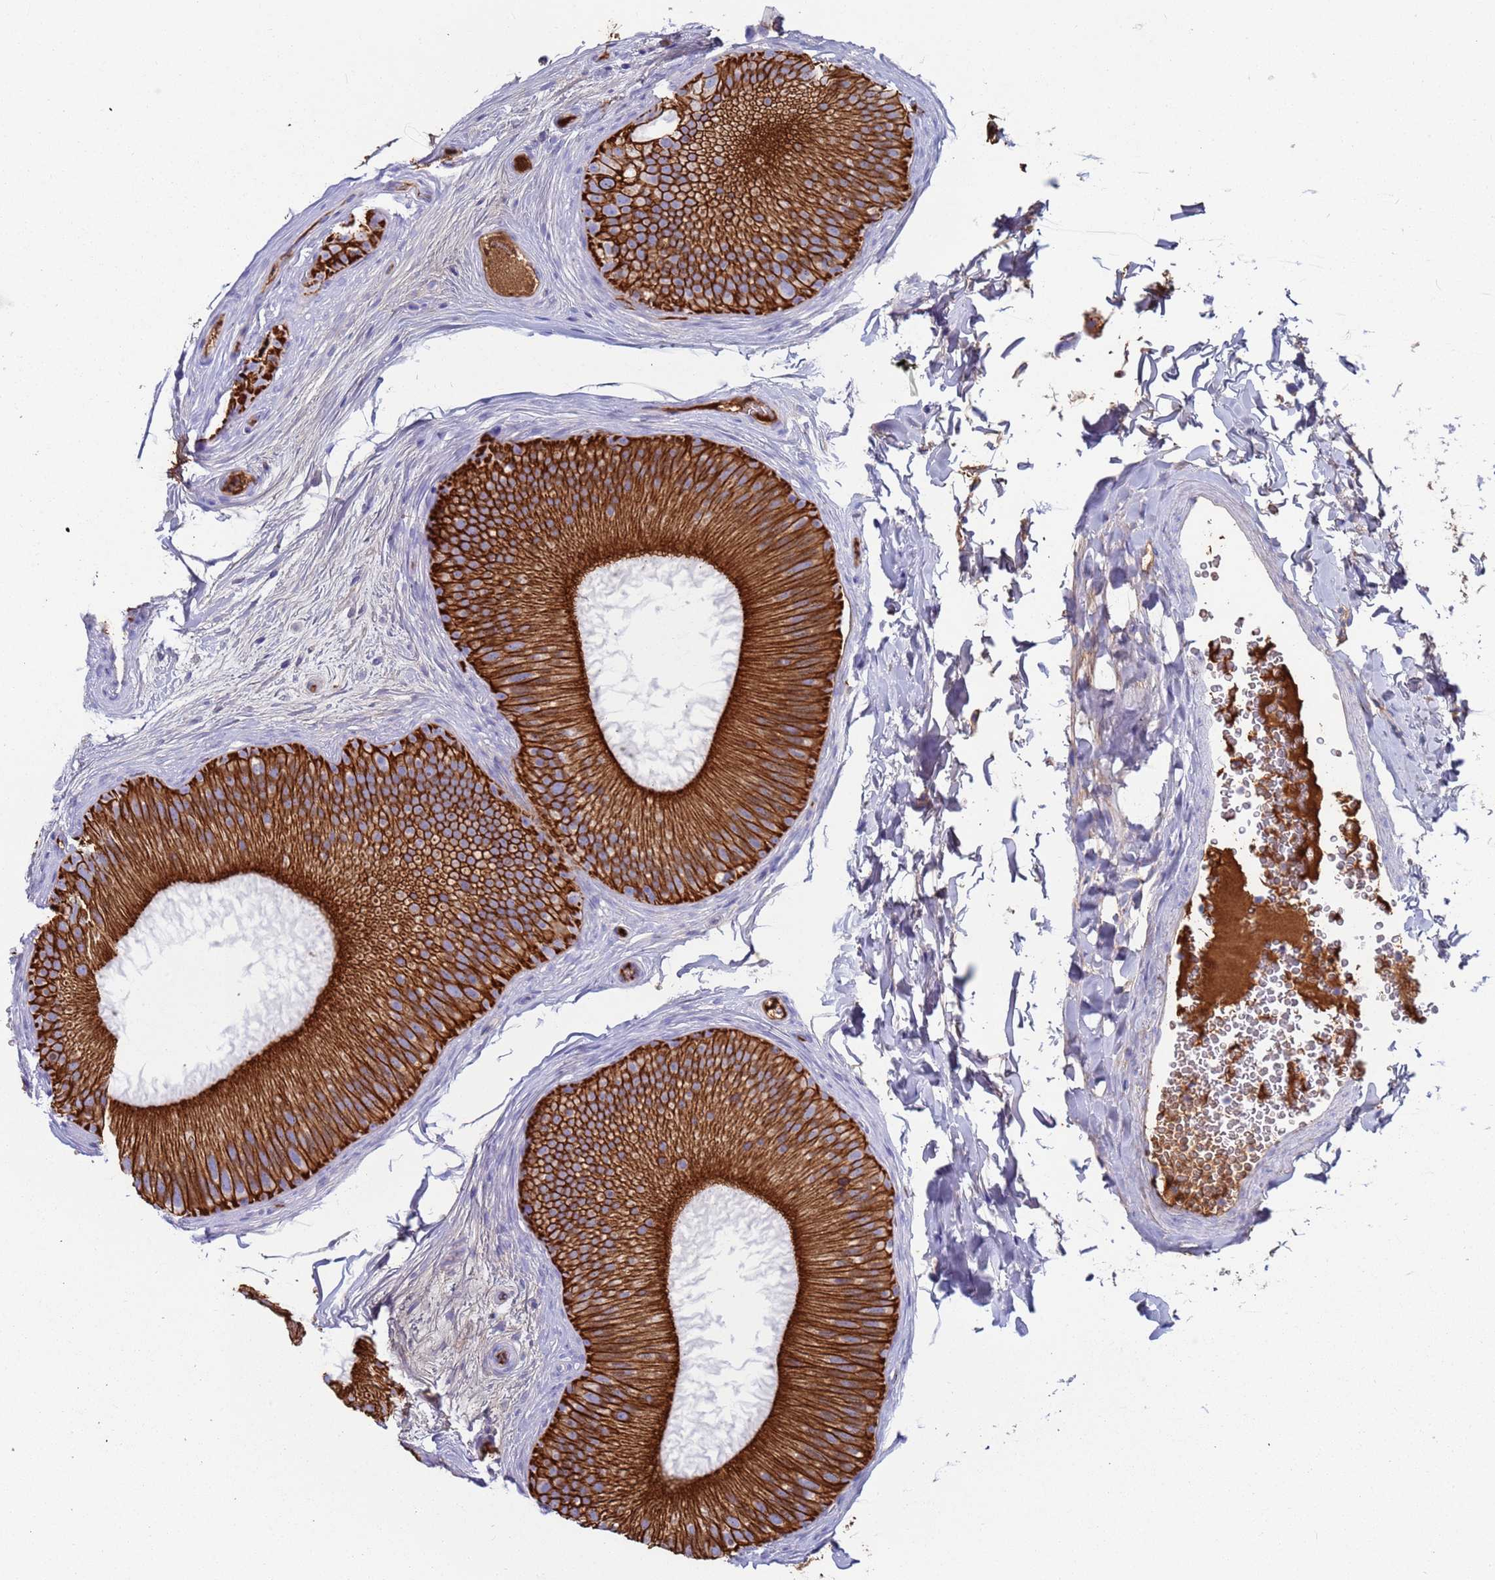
{"staining": {"intensity": "strong", "quantity": ">75%", "location": "cytoplasmic/membranous"}, "tissue": "epididymis", "cell_type": "Glandular cells", "image_type": "normal", "snomed": [{"axis": "morphology", "description": "Normal tissue, NOS"}, {"axis": "topography", "description": "Epididymis"}], "caption": "The immunohistochemical stain shows strong cytoplasmic/membranous staining in glandular cells of unremarkable epididymis.", "gene": "CYSLTR2", "patient": {"sex": "male", "age": 45}}